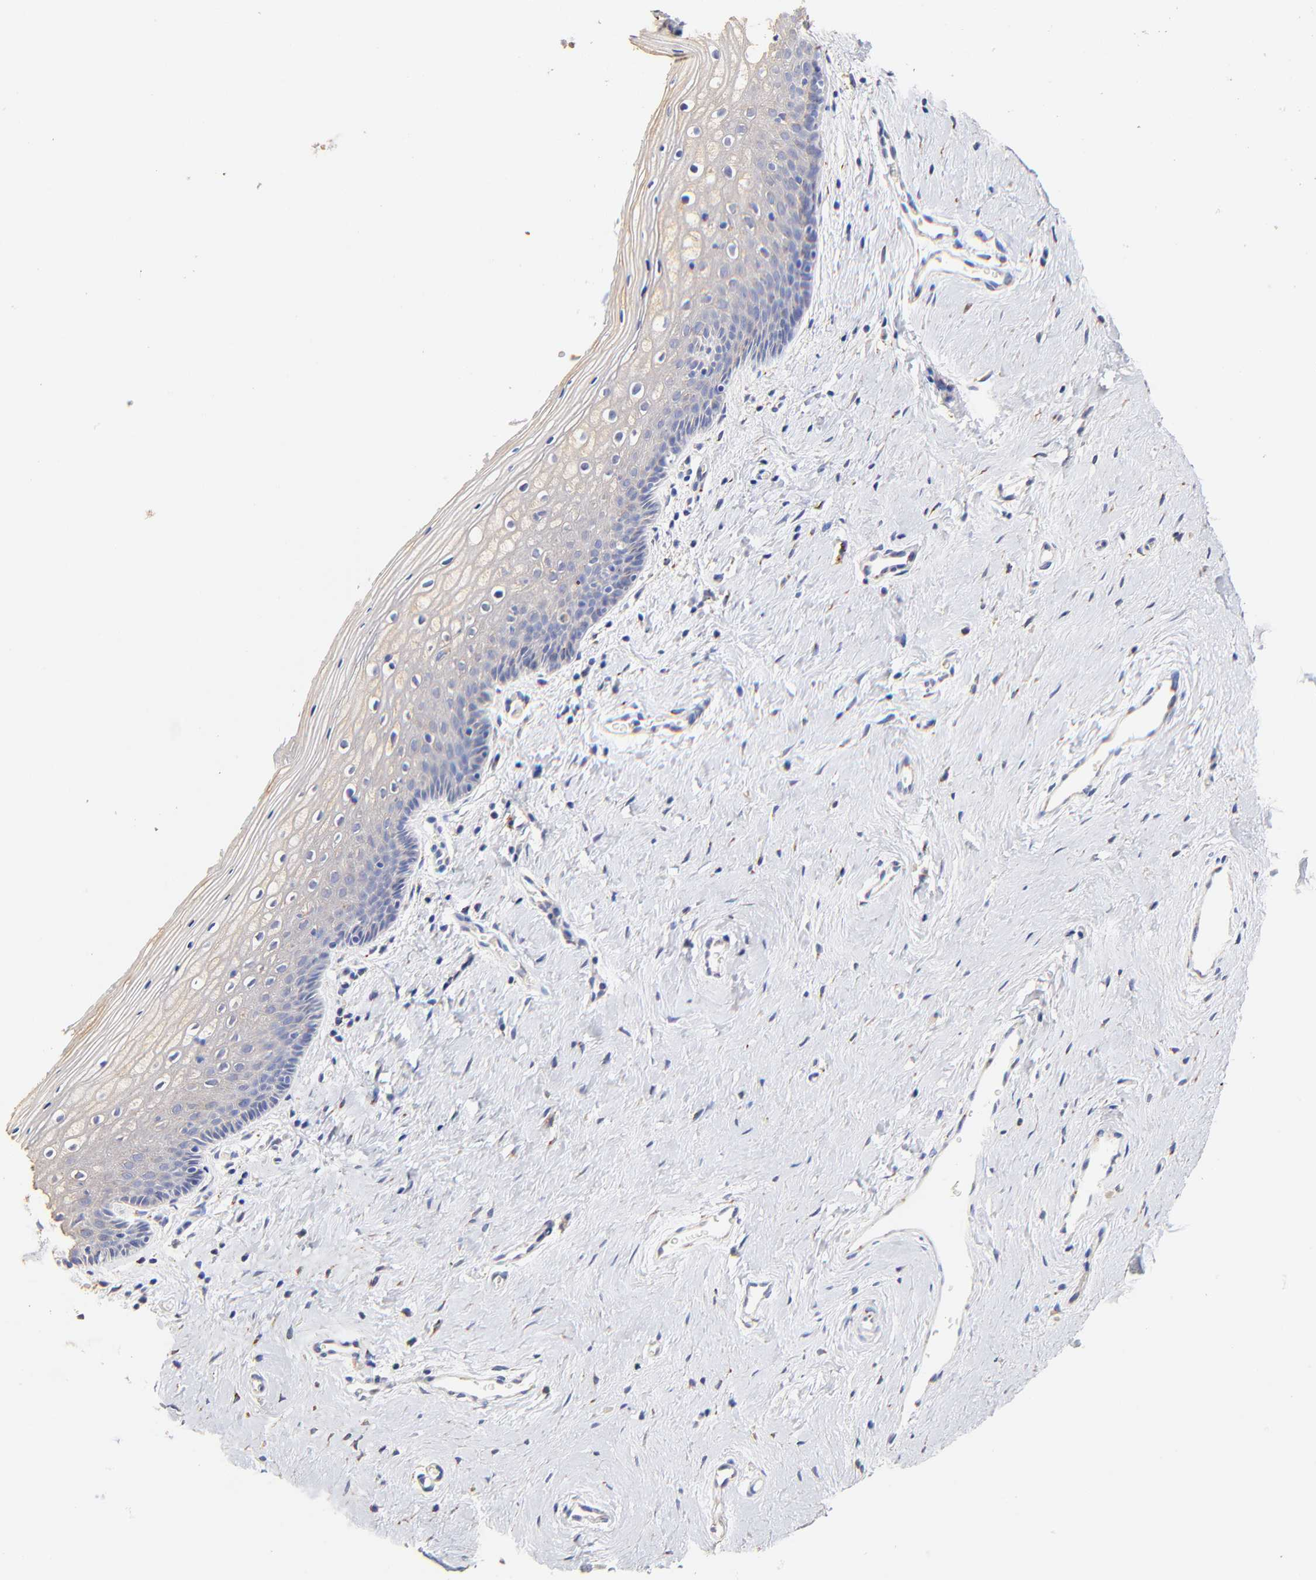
{"staining": {"intensity": "negative", "quantity": "none", "location": "none"}, "tissue": "vagina", "cell_type": "Squamous epithelial cells", "image_type": "normal", "snomed": [{"axis": "morphology", "description": "Normal tissue, NOS"}, {"axis": "topography", "description": "Vagina"}], "caption": "An immunohistochemistry (IHC) histopathology image of benign vagina is shown. There is no staining in squamous epithelial cells of vagina. Brightfield microscopy of immunohistochemistry (IHC) stained with DAB (3,3'-diaminobenzidine) (brown) and hematoxylin (blue), captured at high magnification.", "gene": "FMNL3", "patient": {"sex": "female", "age": 46}}